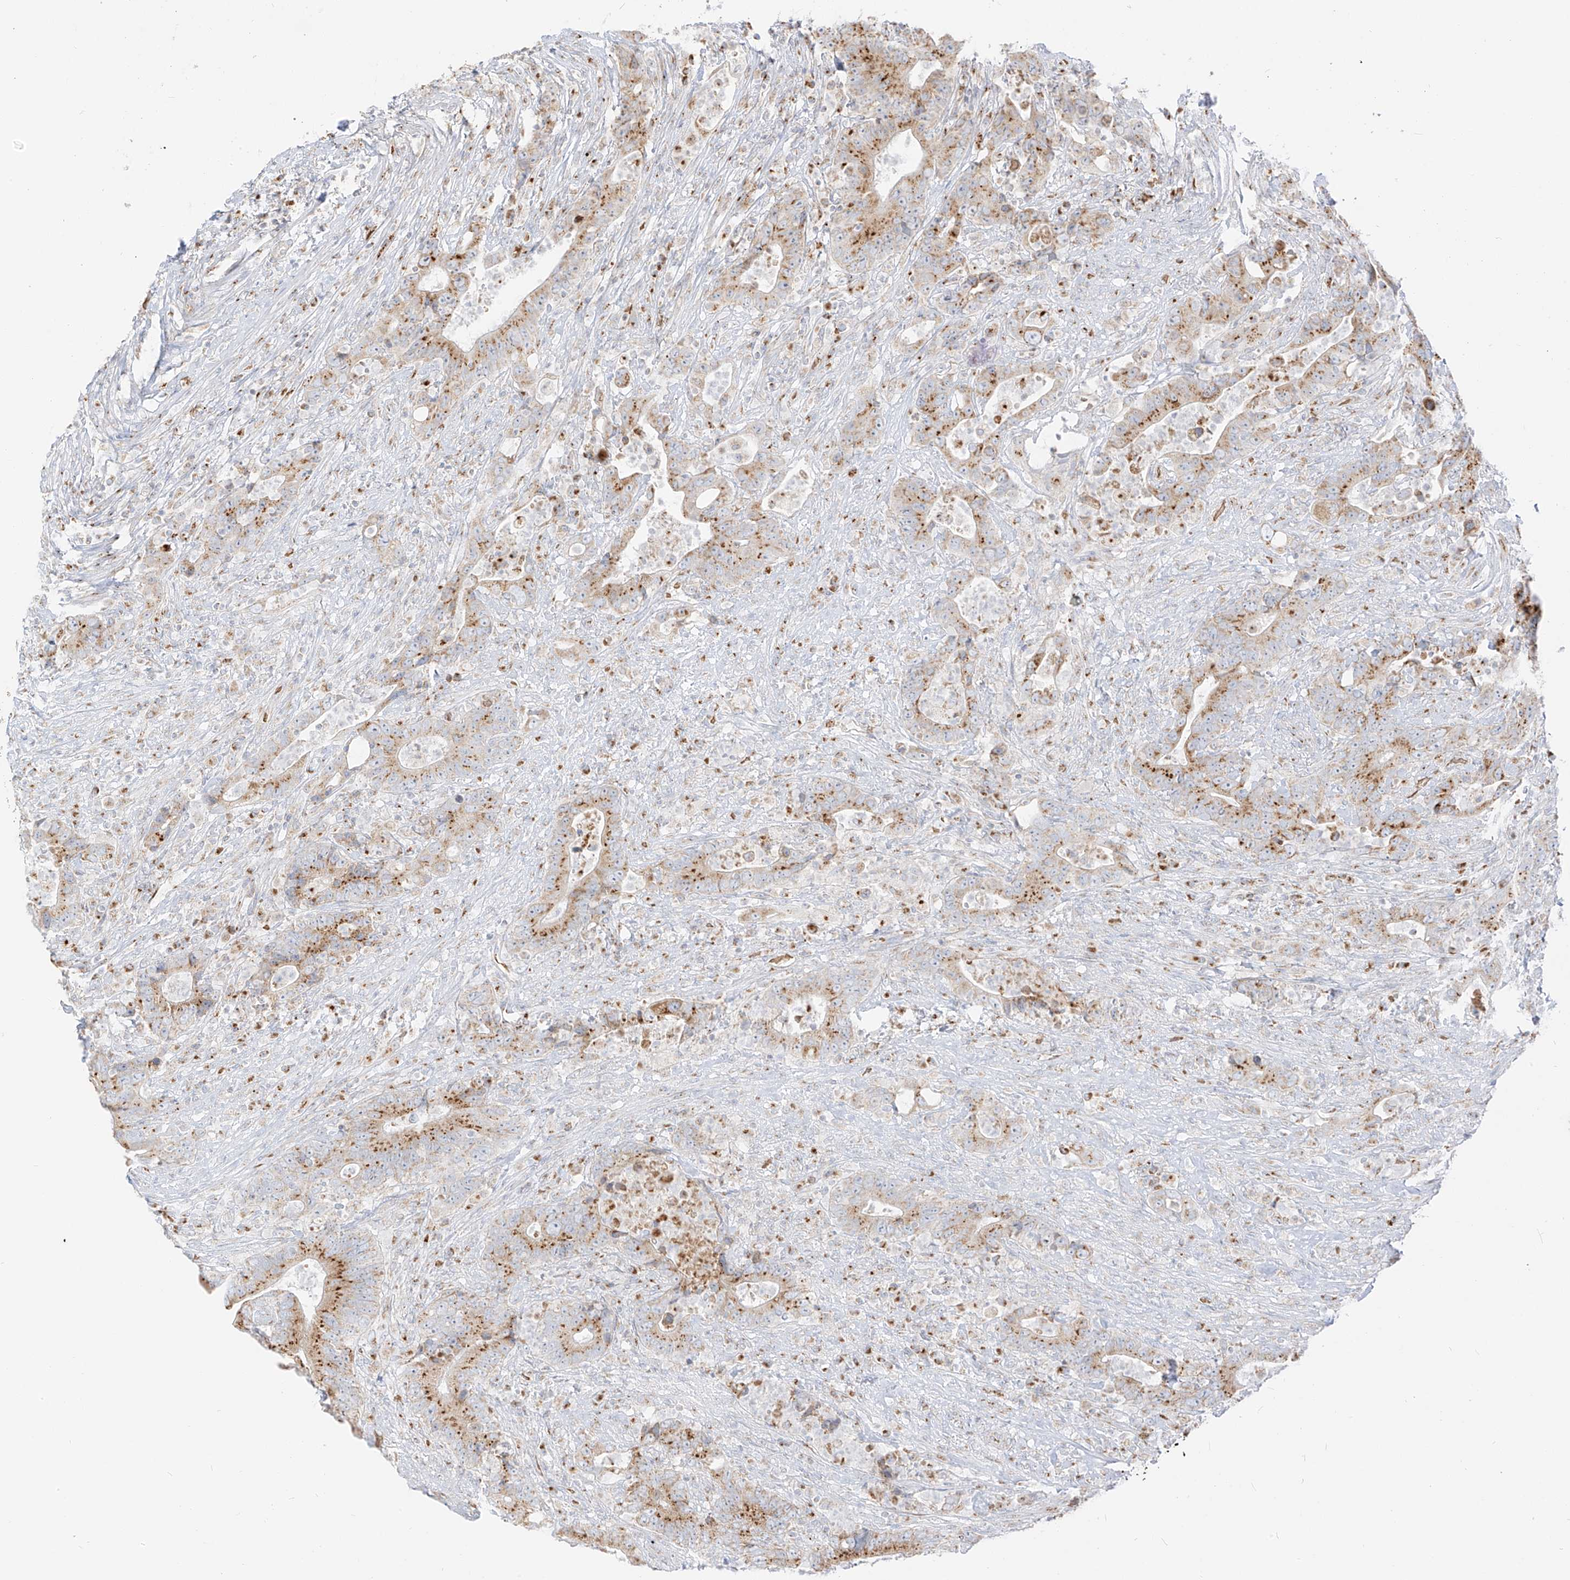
{"staining": {"intensity": "moderate", "quantity": ">75%", "location": "cytoplasmic/membranous"}, "tissue": "colorectal cancer", "cell_type": "Tumor cells", "image_type": "cancer", "snomed": [{"axis": "morphology", "description": "Adenocarcinoma, NOS"}, {"axis": "topography", "description": "Colon"}], "caption": "The photomicrograph reveals immunohistochemical staining of colorectal cancer (adenocarcinoma). There is moderate cytoplasmic/membranous expression is seen in approximately >75% of tumor cells. (Stains: DAB (3,3'-diaminobenzidine) in brown, nuclei in blue, Microscopy: brightfield microscopy at high magnification).", "gene": "TMEM87B", "patient": {"sex": "female", "age": 75}}